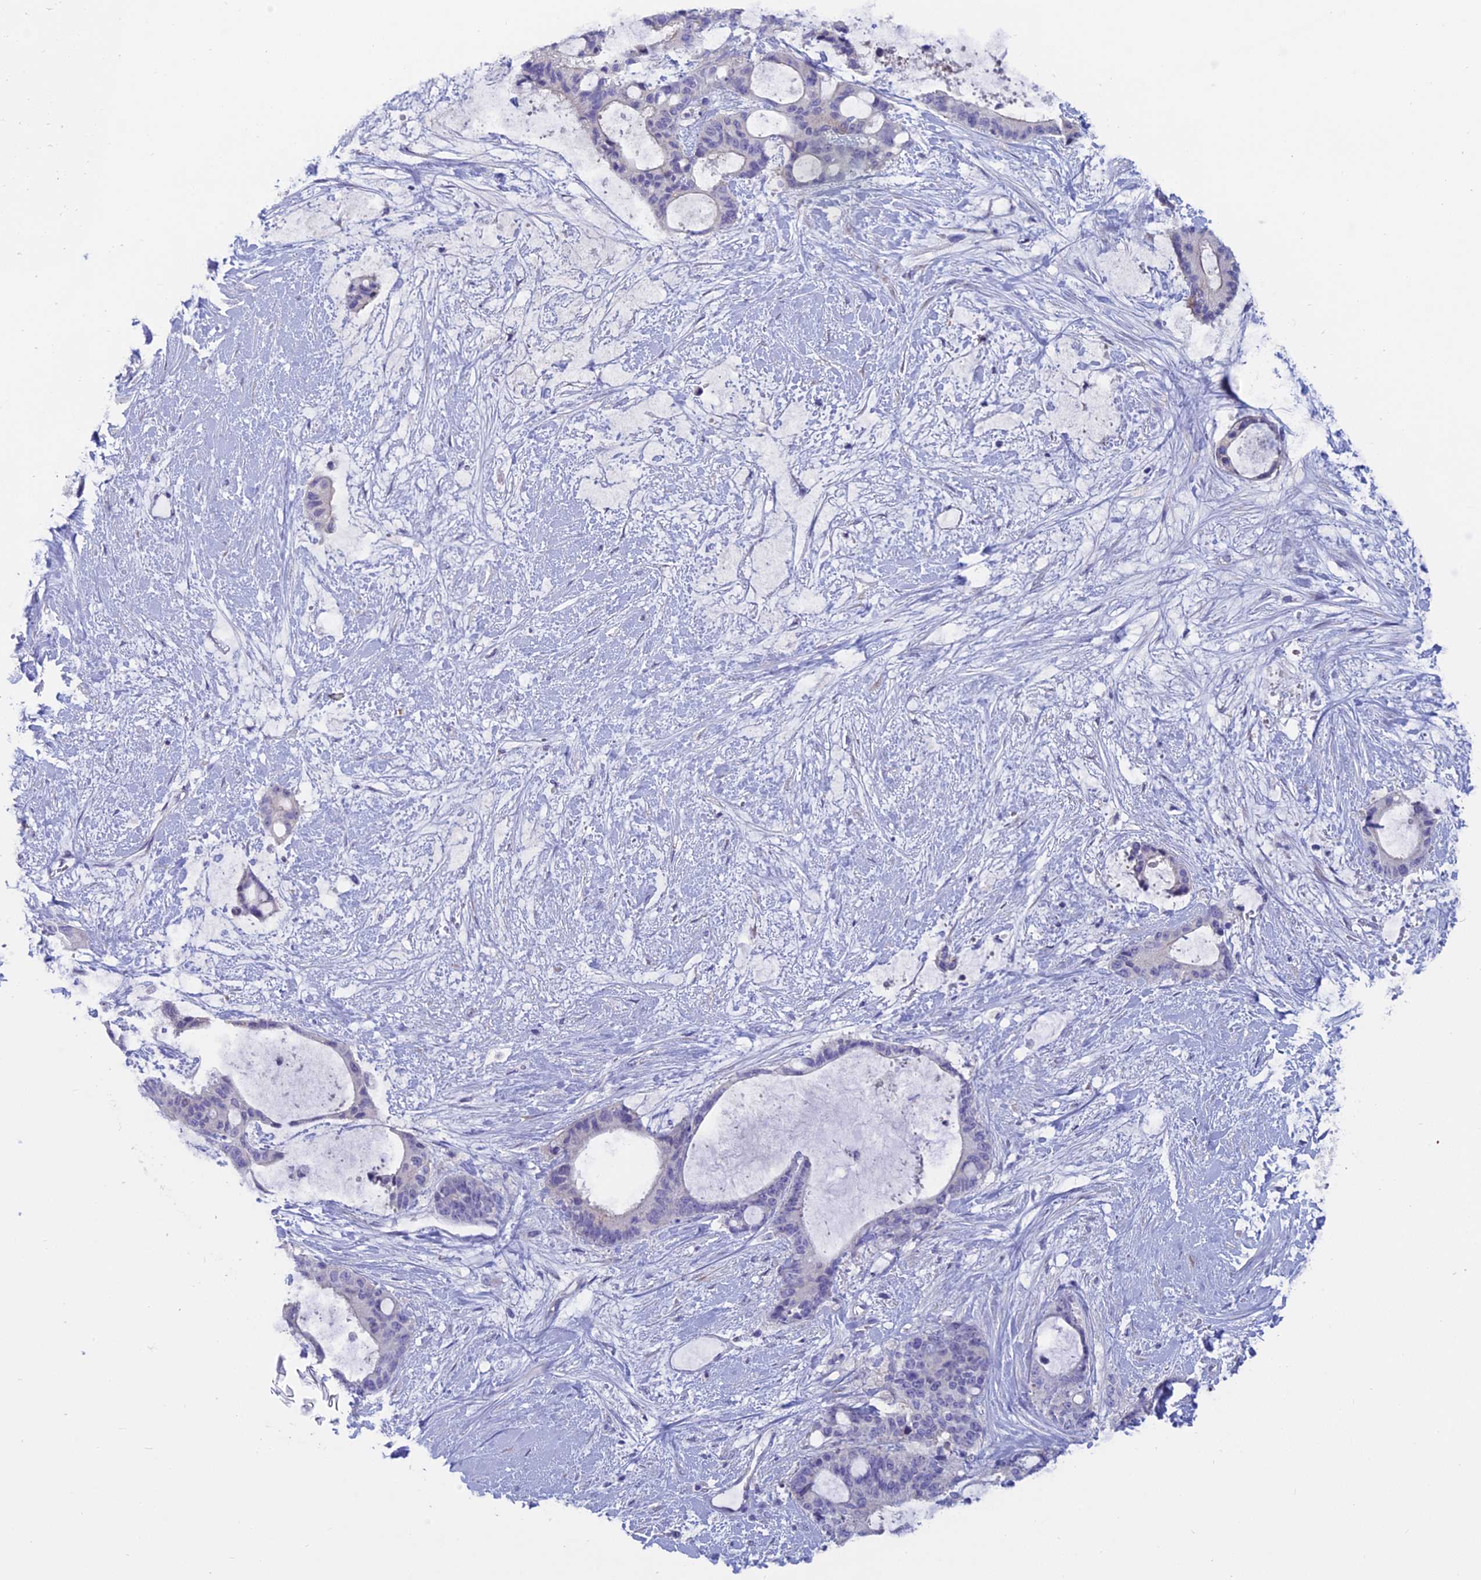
{"staining": {"intensity": "negative", "quantity": "none", "location": "none"}, "tissue": "liver cancer", "cell_type": "Tumor cells", "image_type": "cancer", "snomed": [{"axis": "morphology", "description": "Normal tissue, NOS"}, {"axis": "morphology", "description": "Cholangiocarcinoma"}, {"axis": "topography", "description": "Liver"}, {"axis": "topography", "description": "Peripheral nerve tissue"}], "caption": "This is an immunohistochemistry (IHC) image of liver cancer (cholangiocarcinoma). There is no expression in tumor cells.", "gene": "XPO7", "patient": {"sex": "female", "age": 73}}